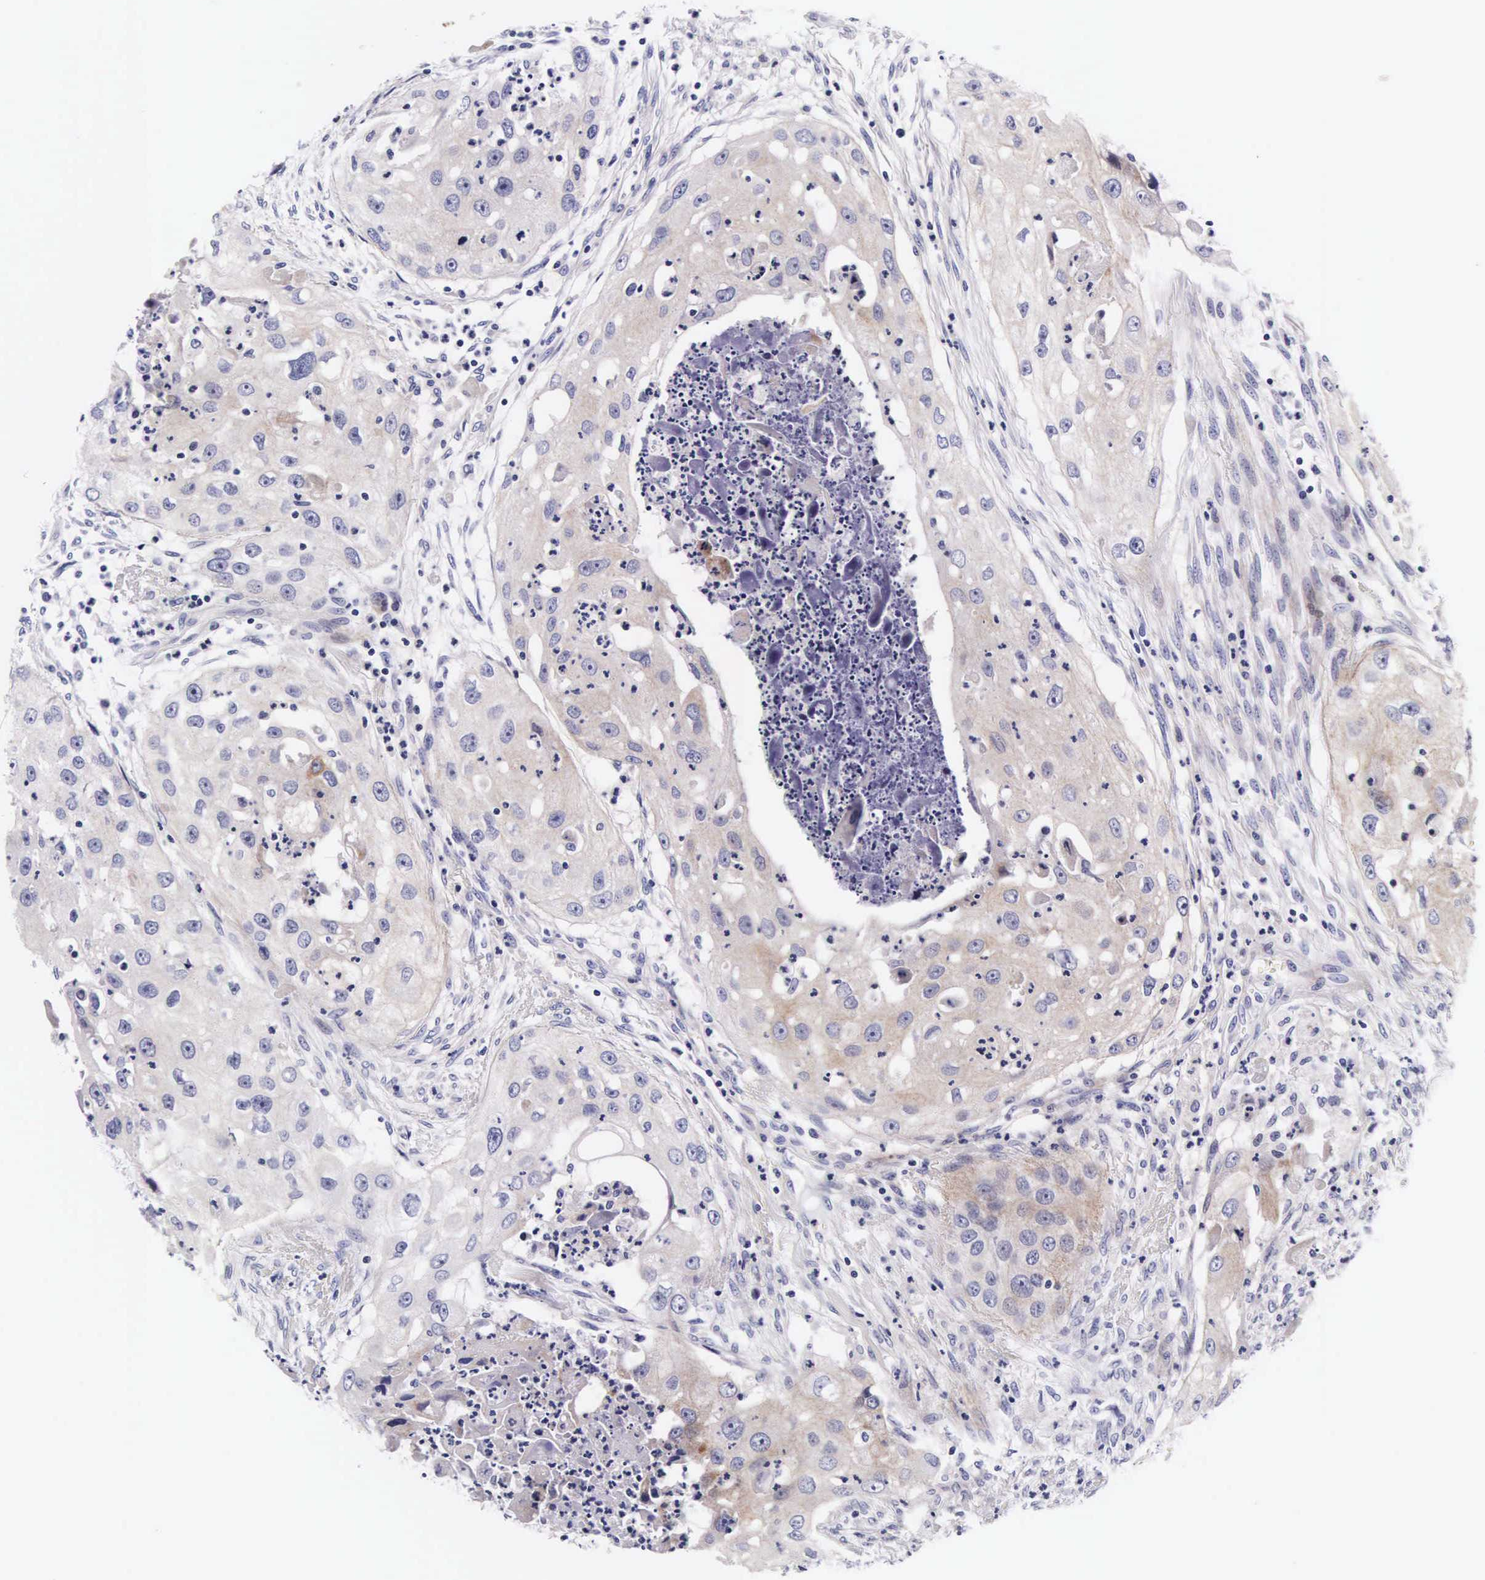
{"staining": {"intensity": "negative", "quantity": "none", "location": "none"}, "tissue": "head and neck cancer", "cell_type": "Tumor cells", "image_type": "cancer", "snomed": [{"axis": "morphology", "description": "Squamous cell carcinoma, NOS"}, {"axis": "topography", "description": "Head-Neck"}], "caption": "DAB immunohistochemical staining of head and neck cancer shows no significant expression in tumor cells.", "gene": "UPRT", "patient": {"sex": "male", "age": 64}}